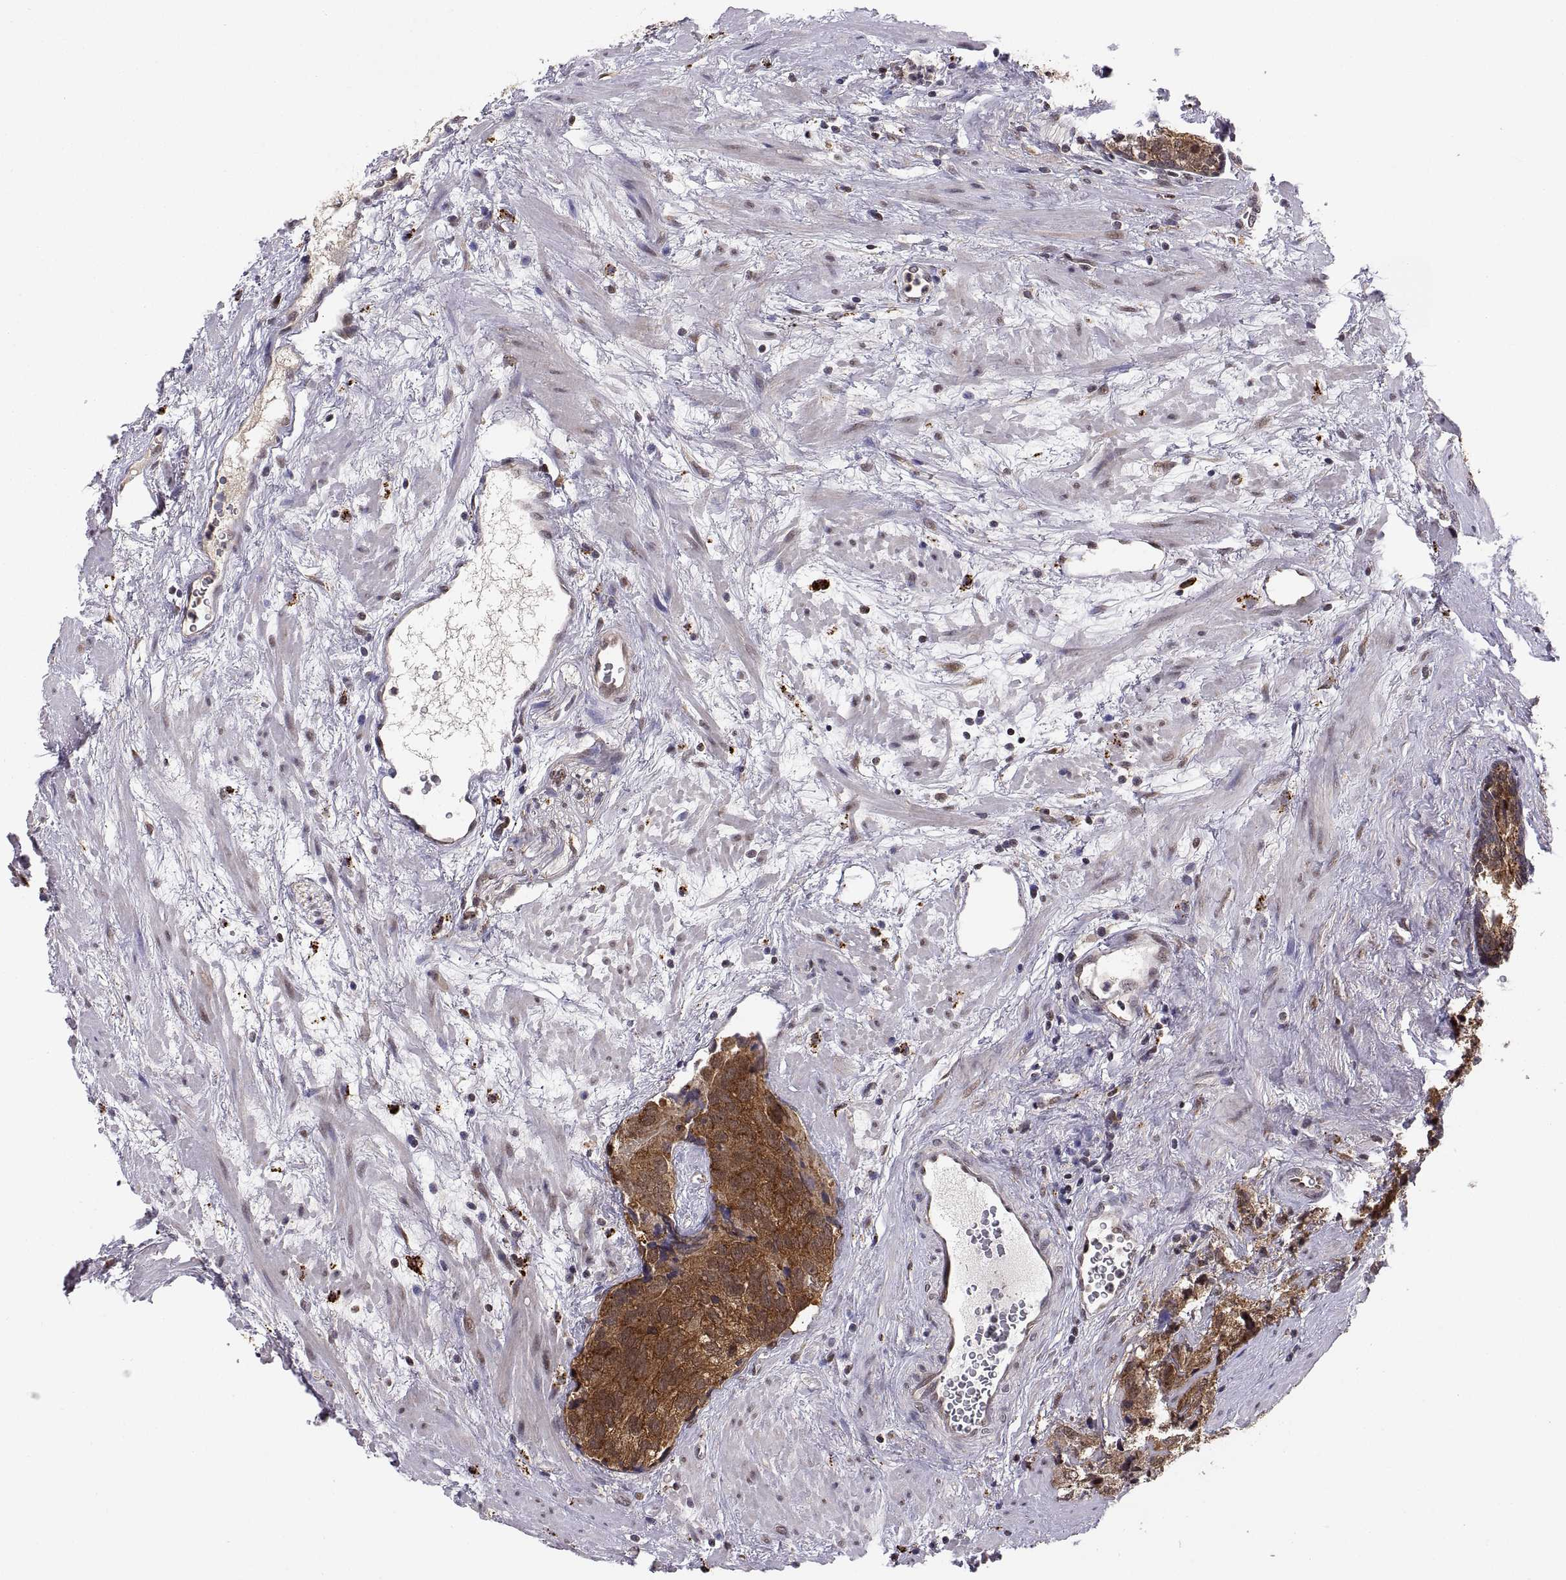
{"staining": {"intensity": "strong", "quantity": ">75%", "location": "cytoplasmic/membranous"}, "tissue": "prostate cancer", "cell_type": "Tumor cells", "image_type": "cancer", "snomed": [{"axis": "morphology", "description": "Adenocarcinoma, NOS"}, {"axis": "topography", "description": "Prostate and seminal vesicle, NOS"}], "caption": "Strong cytoplasmic/membranous positivity is identified in approximately >75% of tumor cells in prostate cancer (adenocarcinoma).", "gene": "PSMC2", "patient": {"sex": "male", "age": 63}}